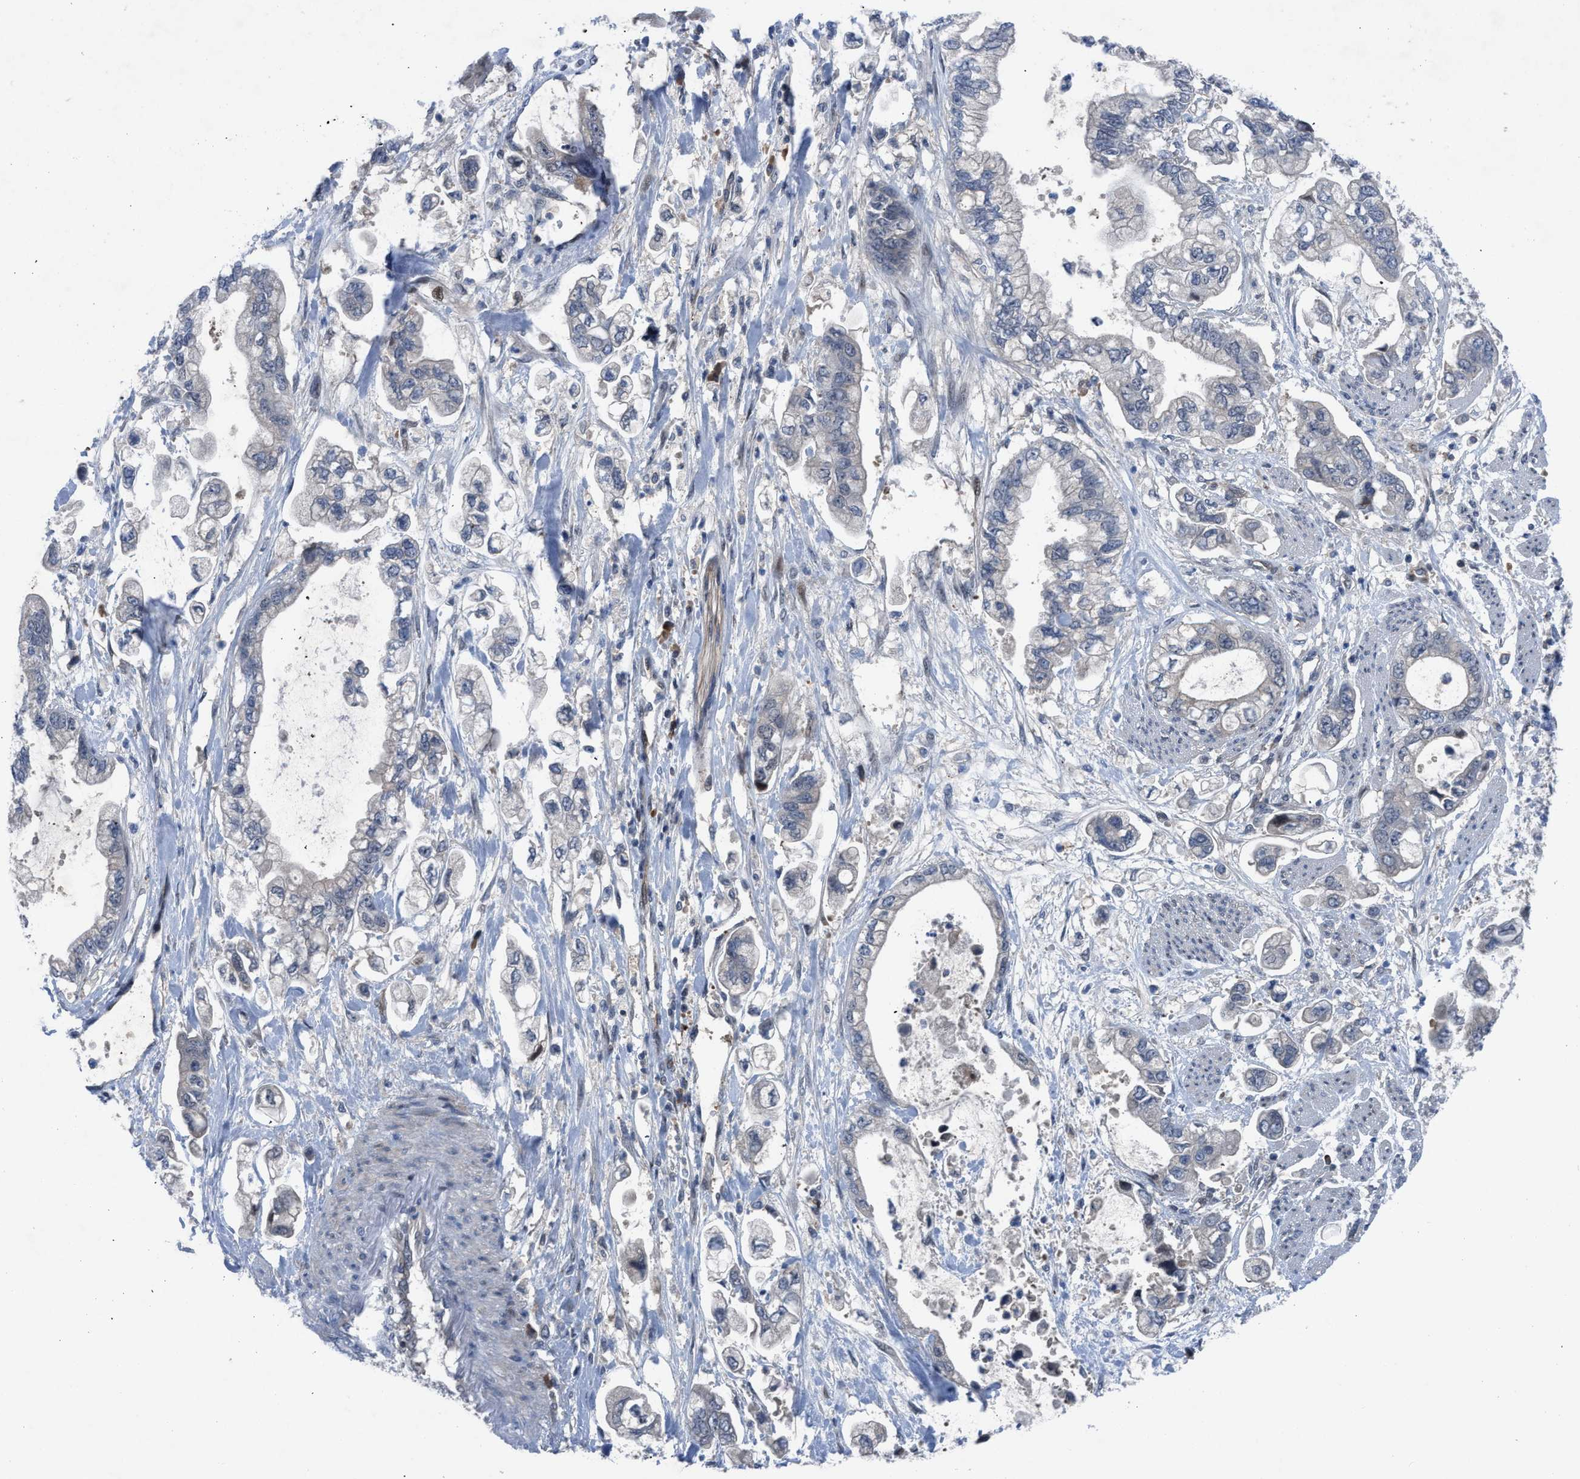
{"staining": {"intensity": "negative", "quantity": "none", "location": "none"}, "tissue": "stomach cancer", "cell_type": "Tumor cells", "image_type": "cancer", "snomed": [{"axis": "morphology", "description": "Normal tissue, NOS"}, {"axis": "morphology", "description": "Adenocarcinoma, NOS"}, {"axis": "topography", "description": "Stomach"}], "caption": "Protein analysis of adenocarcinoma (stomach) displays no significant staining in tumor cells. (DAB immunohistochemistry (IHC) with hematoxylin counter stain).", "gene": "IL17RE", "patient": {"sex": "male", "age": 62}}